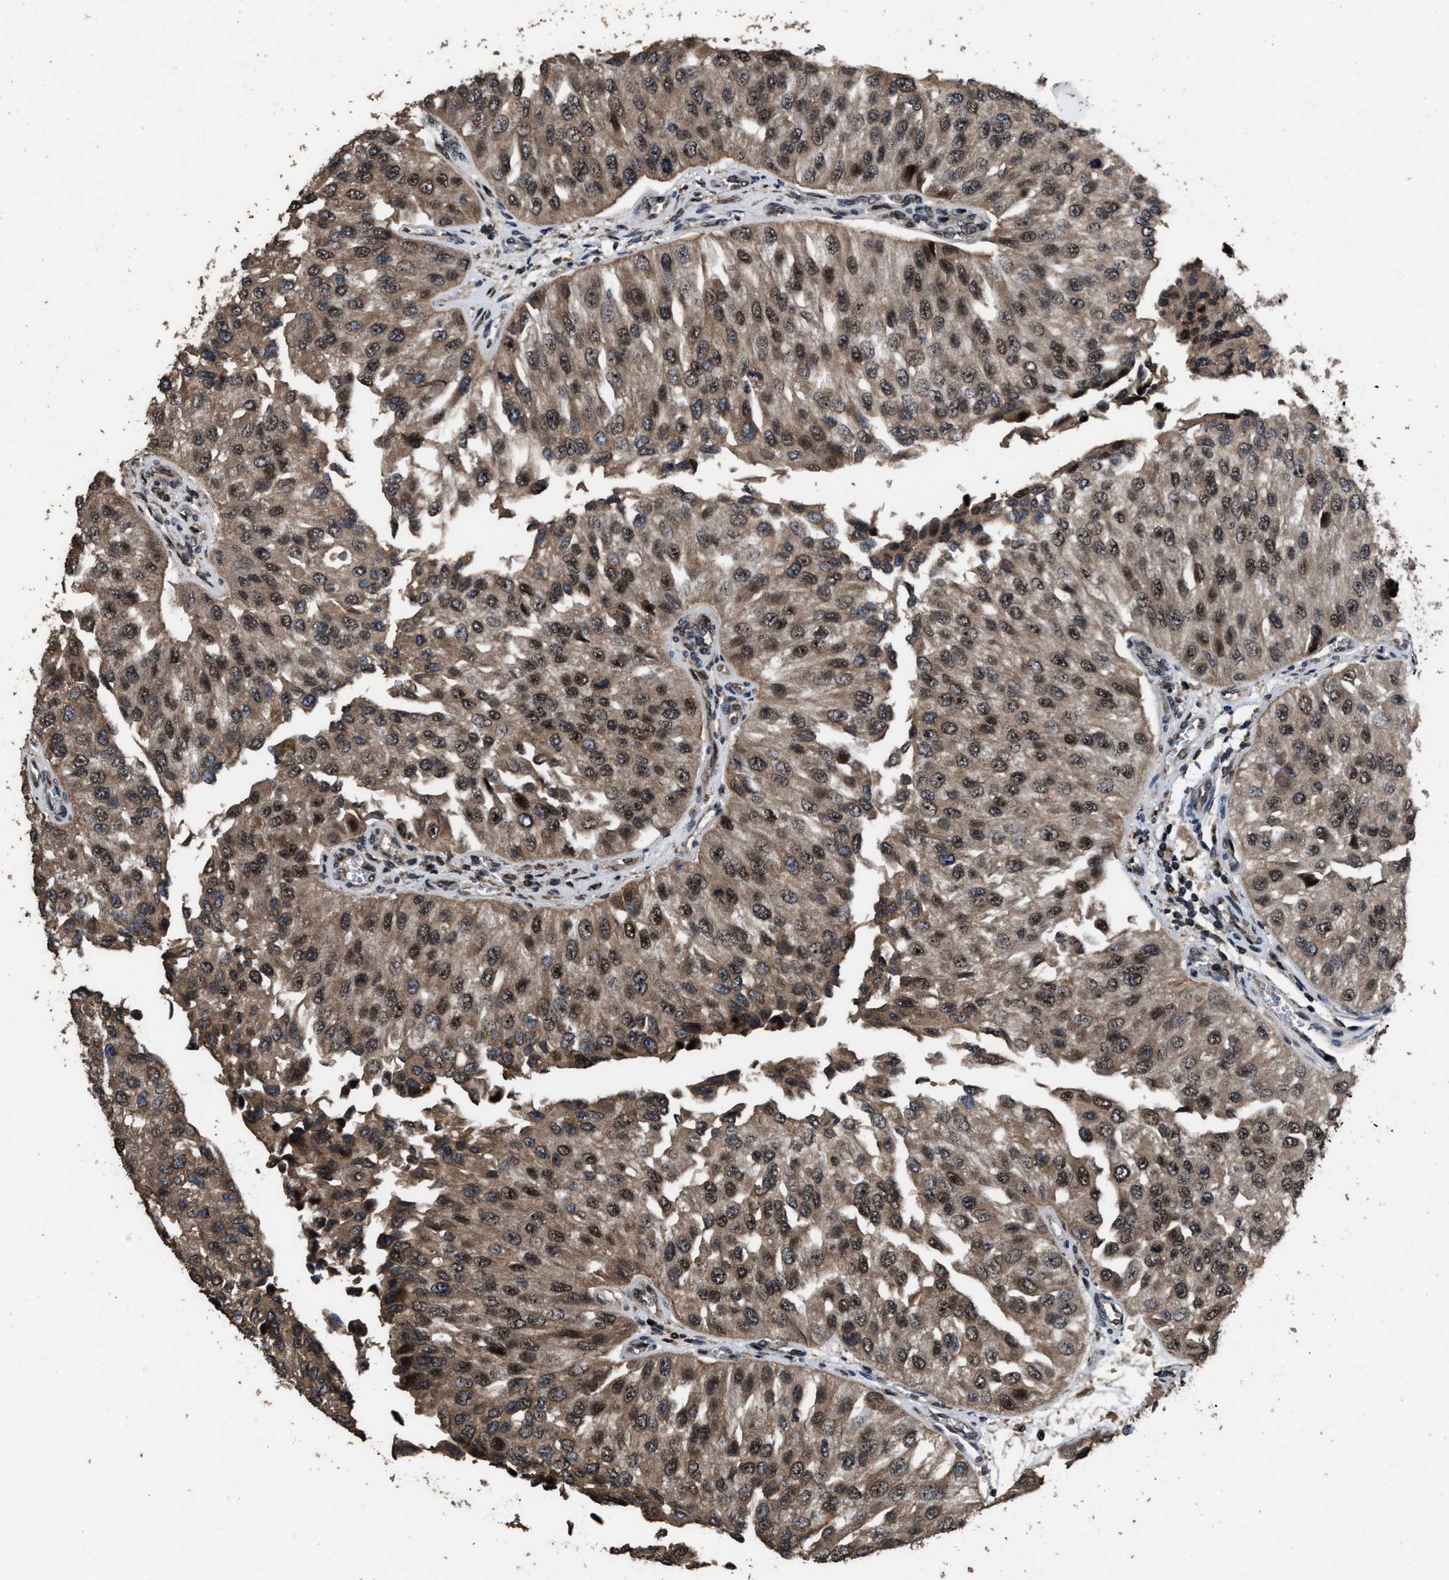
{"staining": {"intensity": "moderate", "quantity": ">75%", "location": "cytoplasmic/membranous,nuclear"}, "tissue": "urothelial cancer", "cell_type": "Tumor cells", "image_type": "cancer", "snomed": [{"axis": "morphology", "description": "Urothelial carcinoma, High grade"}, {"axis": "topography", "description": "Kidney"}, {"axis": "topography", "description": "Urinary bladder"}], "caption": "Urothelial cancer tissue reveals moderate cytoplasmic/membranous and nuclear positivity in about >75% of tumor cells, visualized by immunohistochemistry.", "gene": "HAUS6", "patient": {"sex": "male", "age": 77}}